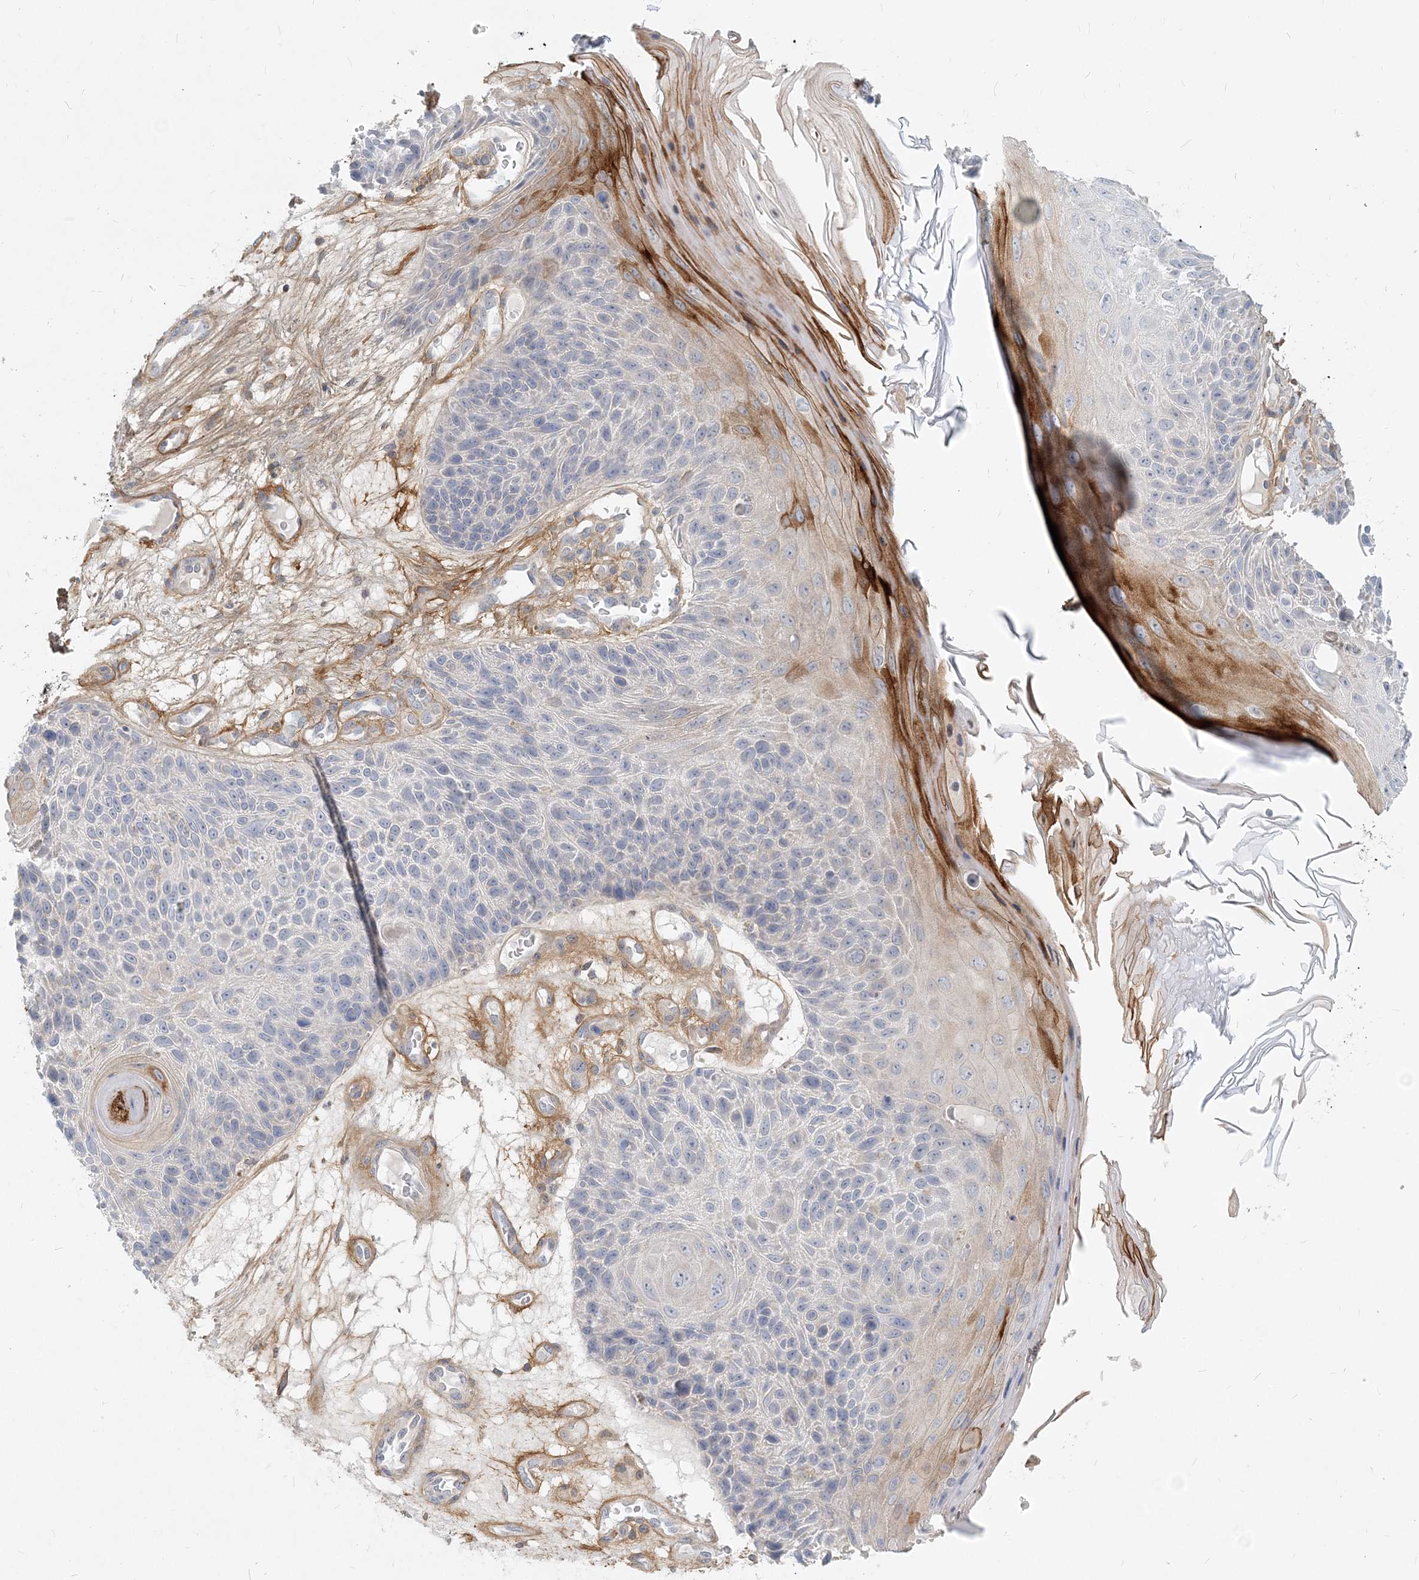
{"staining": {"intensity": "negative", "quantity": "none", "location": "none"}, "tissue": "skin cancer", "cell_type": "Tumor cells", "image_type": "cancer", "snomed": [{"axis": "morphology", "description": "Squamous cell carcinoma, NOS"}, {"axis": "topography", "description": "Skin"}], "caption": "A histopathology image of human skin cancer is negative for staining in tumor cells.", "gene": "GMPPA", "patient": {"sex": "female", "age": 88}}